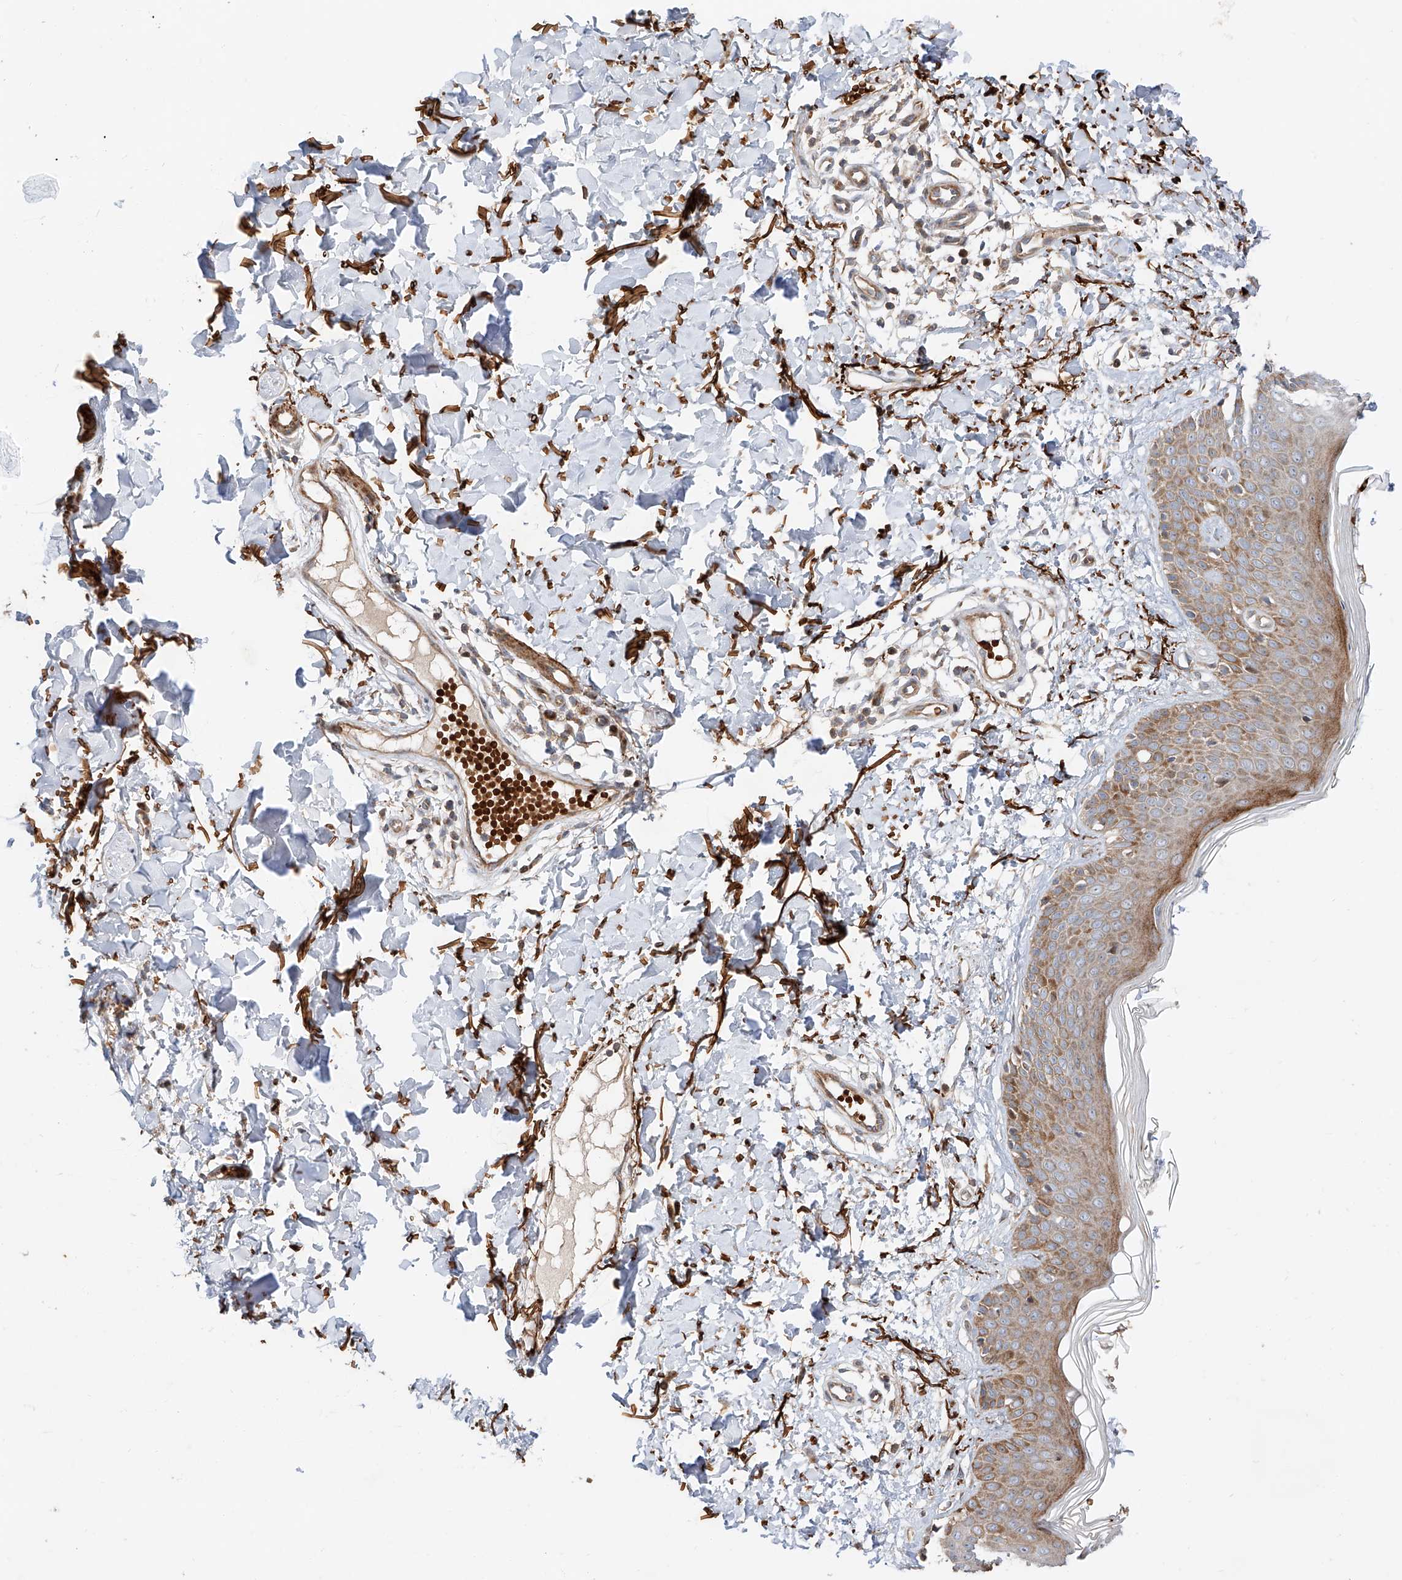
{"staining": {"intensity": "weak", "quantity": ">75%", "location": "cytoplasmic/membranous"}, "tissue": "skin", "cell_type": "Fibroblasts", "image_type": "normal", "snomed": [{"axis": "morphology", "description": "Normal tissue, NOS"}, {"axis": "topography", "description": "Skin"}], "caption": "DAB (3,3'-diaminobenzidine) immunohistochemical staining of unremarkable skin demonstrates weak cytoplasmic/membranous protein staining in about >75% of fibroblasts.", "gene": "USF3", "patient": {"sex": "male", "age": 37}}